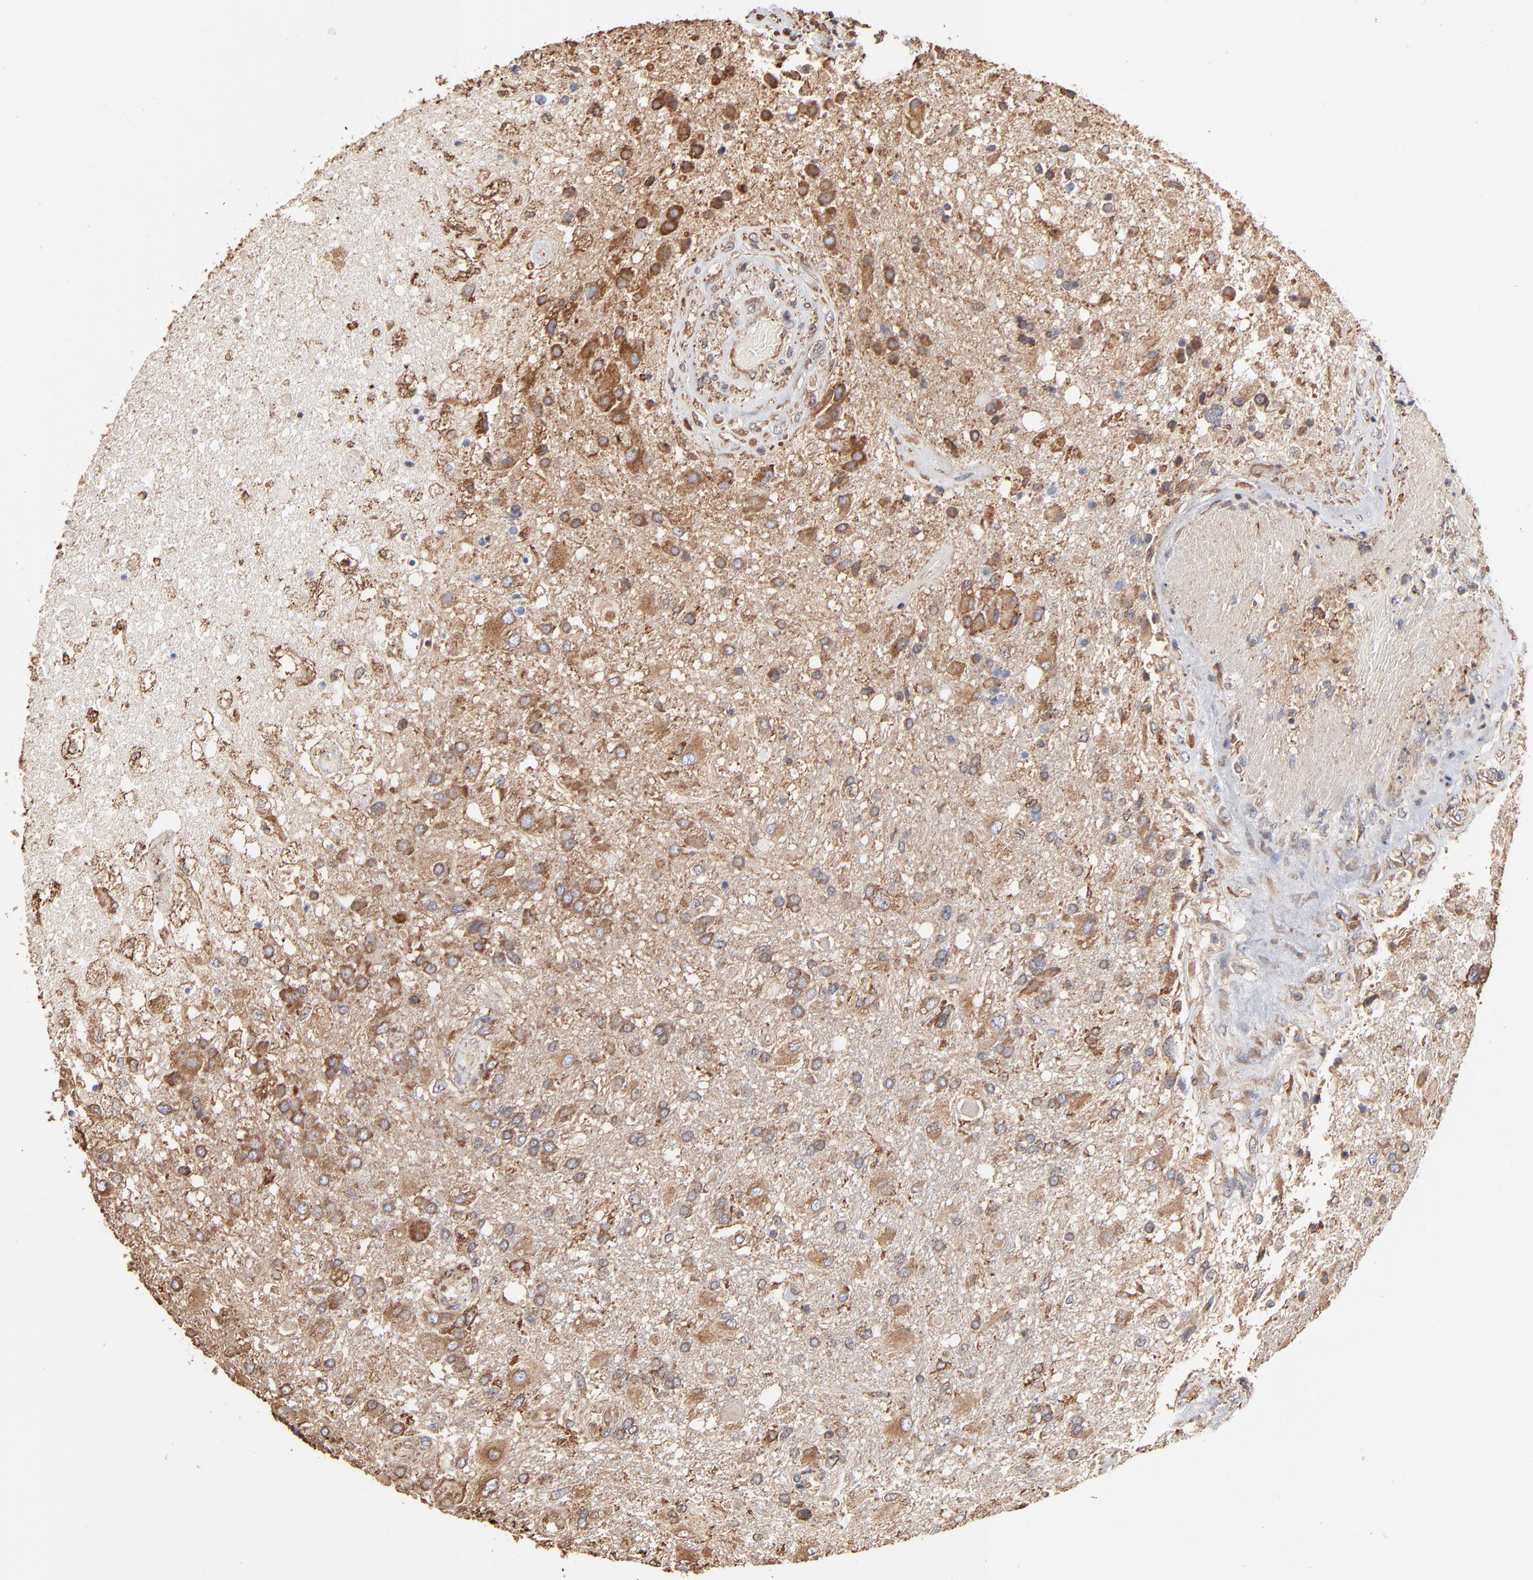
{"staining": {"intensity": "moderate", "quantity": ">75%", "location": "cytoplasmic/membranous"}, "tissue": "glioma", "cell_type": "Tumor cells", "image_type": "cancer", "snomed": [{"axis": "morphology", "description": "Glioma, malignant, High grade"}, {"axis": "topography", "description": "Cerebral cortex"}], "caption": "Immunohistochemistry (IHC) histopathology image of neoplastic tissue: human glioma stained using immunohistochemistry shows medium levels of moderate protein expression localized specifically in the cytoplasmic/membranous of tumor cells, appearing as a cytoplasmic/membranous brown color.", "gene": "PDIA3", "patient": {"sex": "male", "age": 79}}